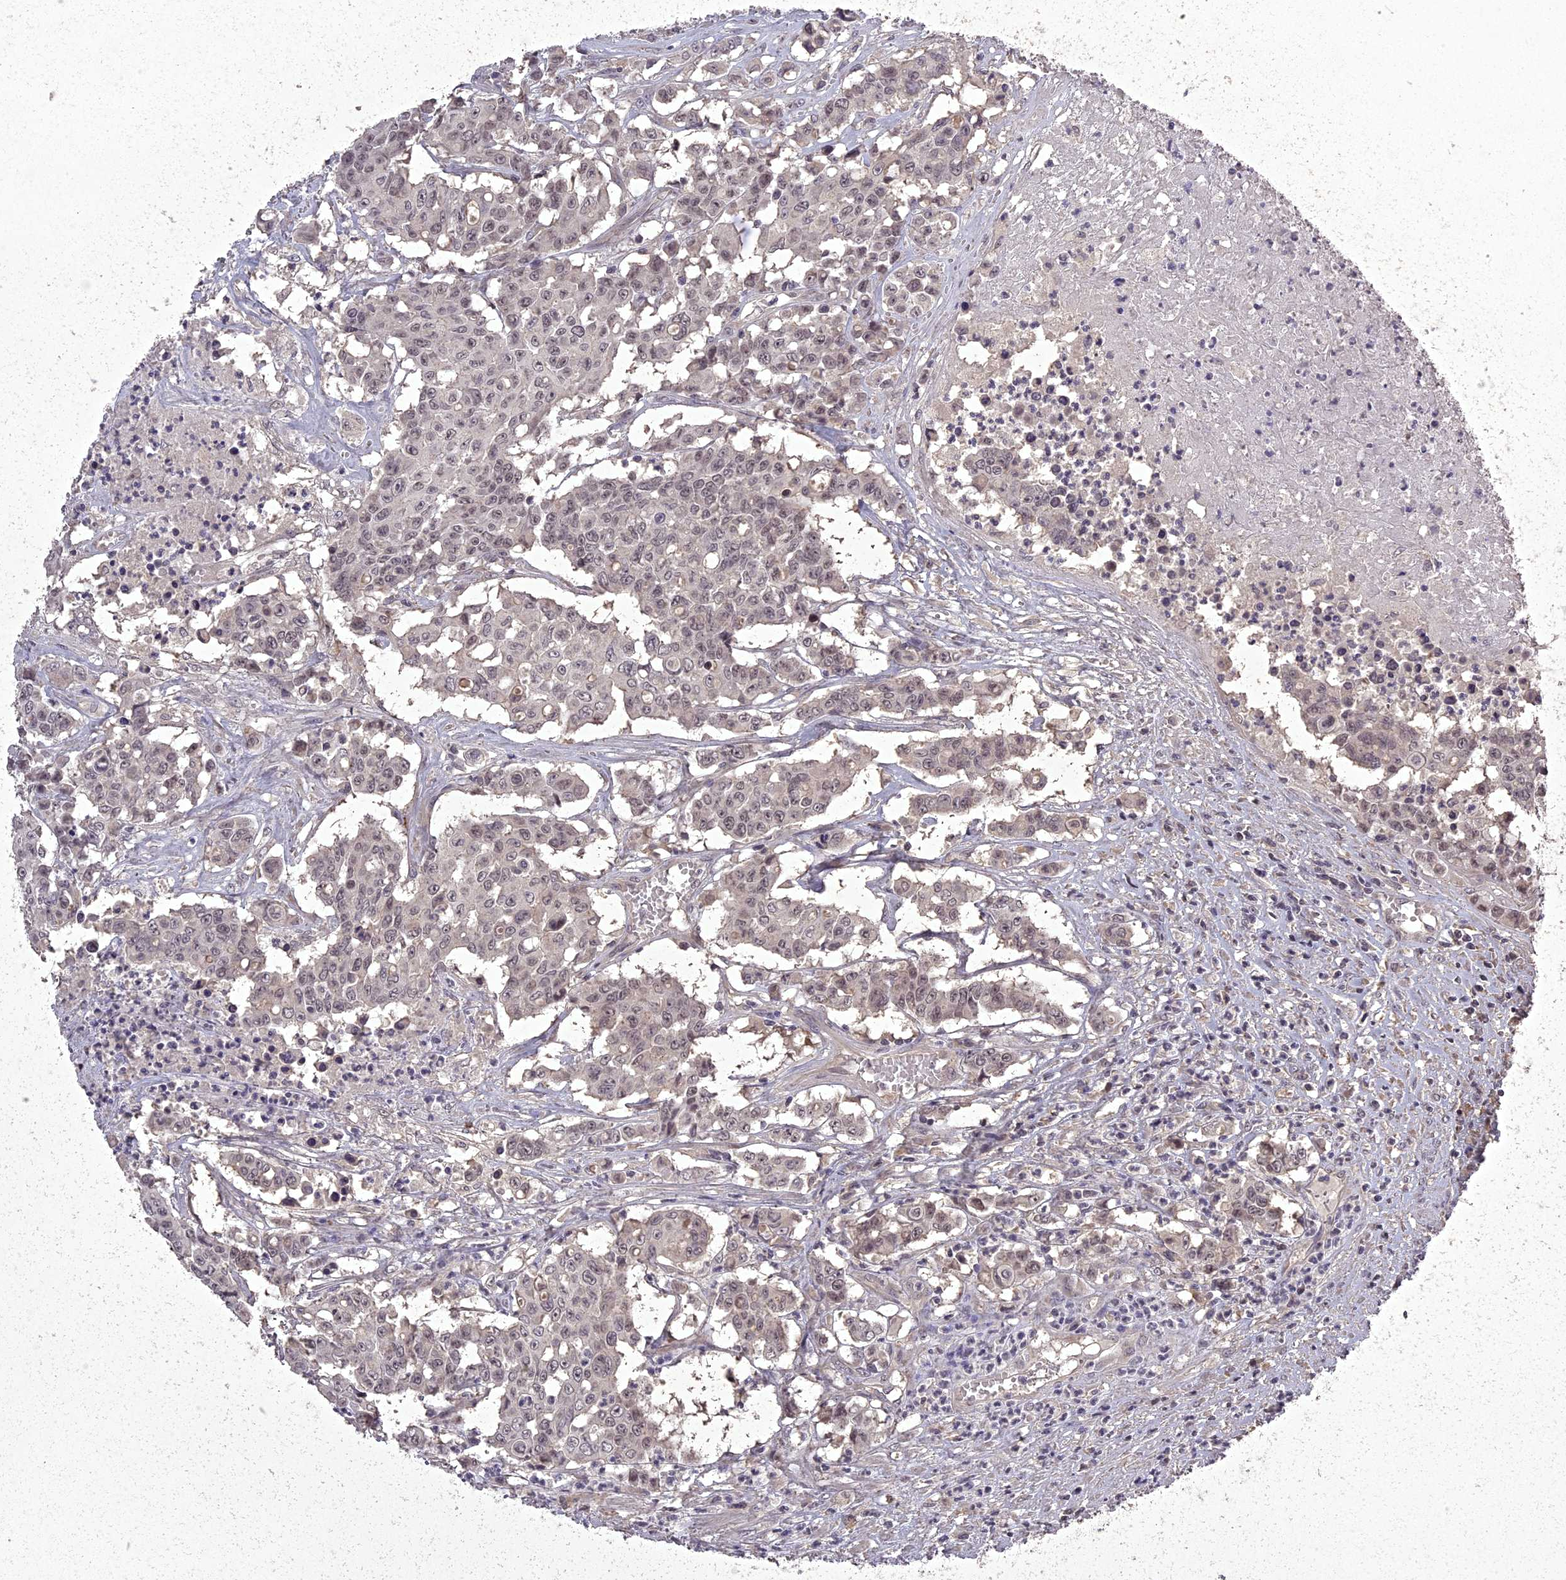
{"staining": {"intensity": "weak", "quantity": "25%-75%", "location": "nuclear"}, "tissue": "colorectal cancer", "cell_type": "Tumor cells", "image_type": "cancer", "snomed": [{"axis": "morphology", "description": "Adenocarcinoma, NOS"}, {"axis": "topography", "description": "Colon"}], "caption": "A low amount of weak nuclear expression is seen in about 25%-75% of tumor cells in colorectal adenocarcinoma tissue. The staining was performed using DAB (3,3'-diaminobenzidine) to visualize the protein expression in brown, while the nuclei were stained in blue with hematoxylin (Magnification: 20x).", "gene": "ING5", "patient": {"sex": "male", "age": 51}}